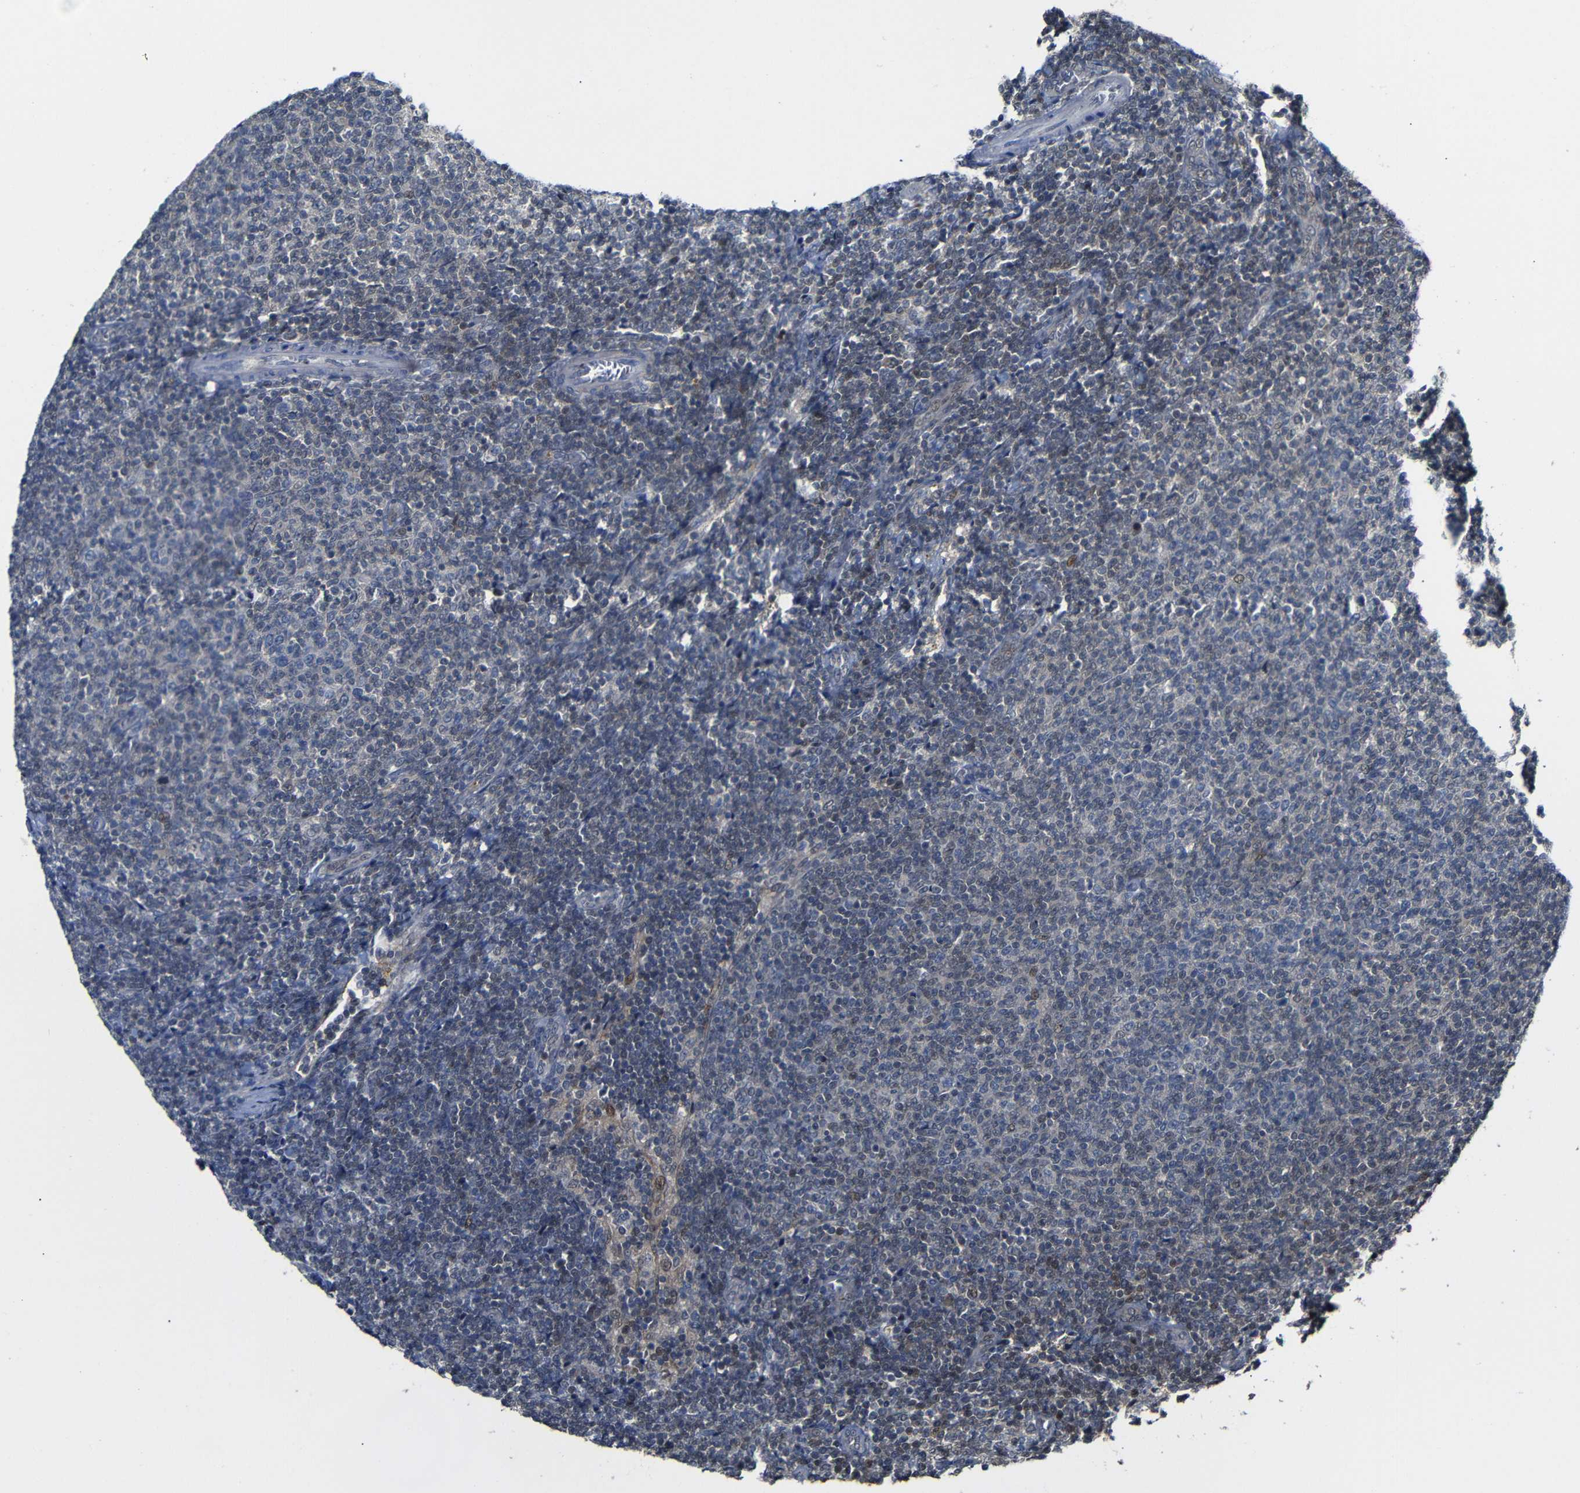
{"staining": {"intensity": "weak", "quantity": "25%-75%", "location": "nuclear"}, "tissue": "lymphoma", "cell_type": "Tumor cells", "image_type": "cancer", "snomed": [{"axis": "morphology", "description": "Malignant lymphoma, non-Hodgkin's type, Low grade"}, {"axis": "topography", "description": "Lymph node"}], "caption": "An image of lymphoma stained for a protein demonstrates weak nuclear brown staining in tumor cells.", "gene": "ATG12", "patient": {"sex": "male", "age": 66}}